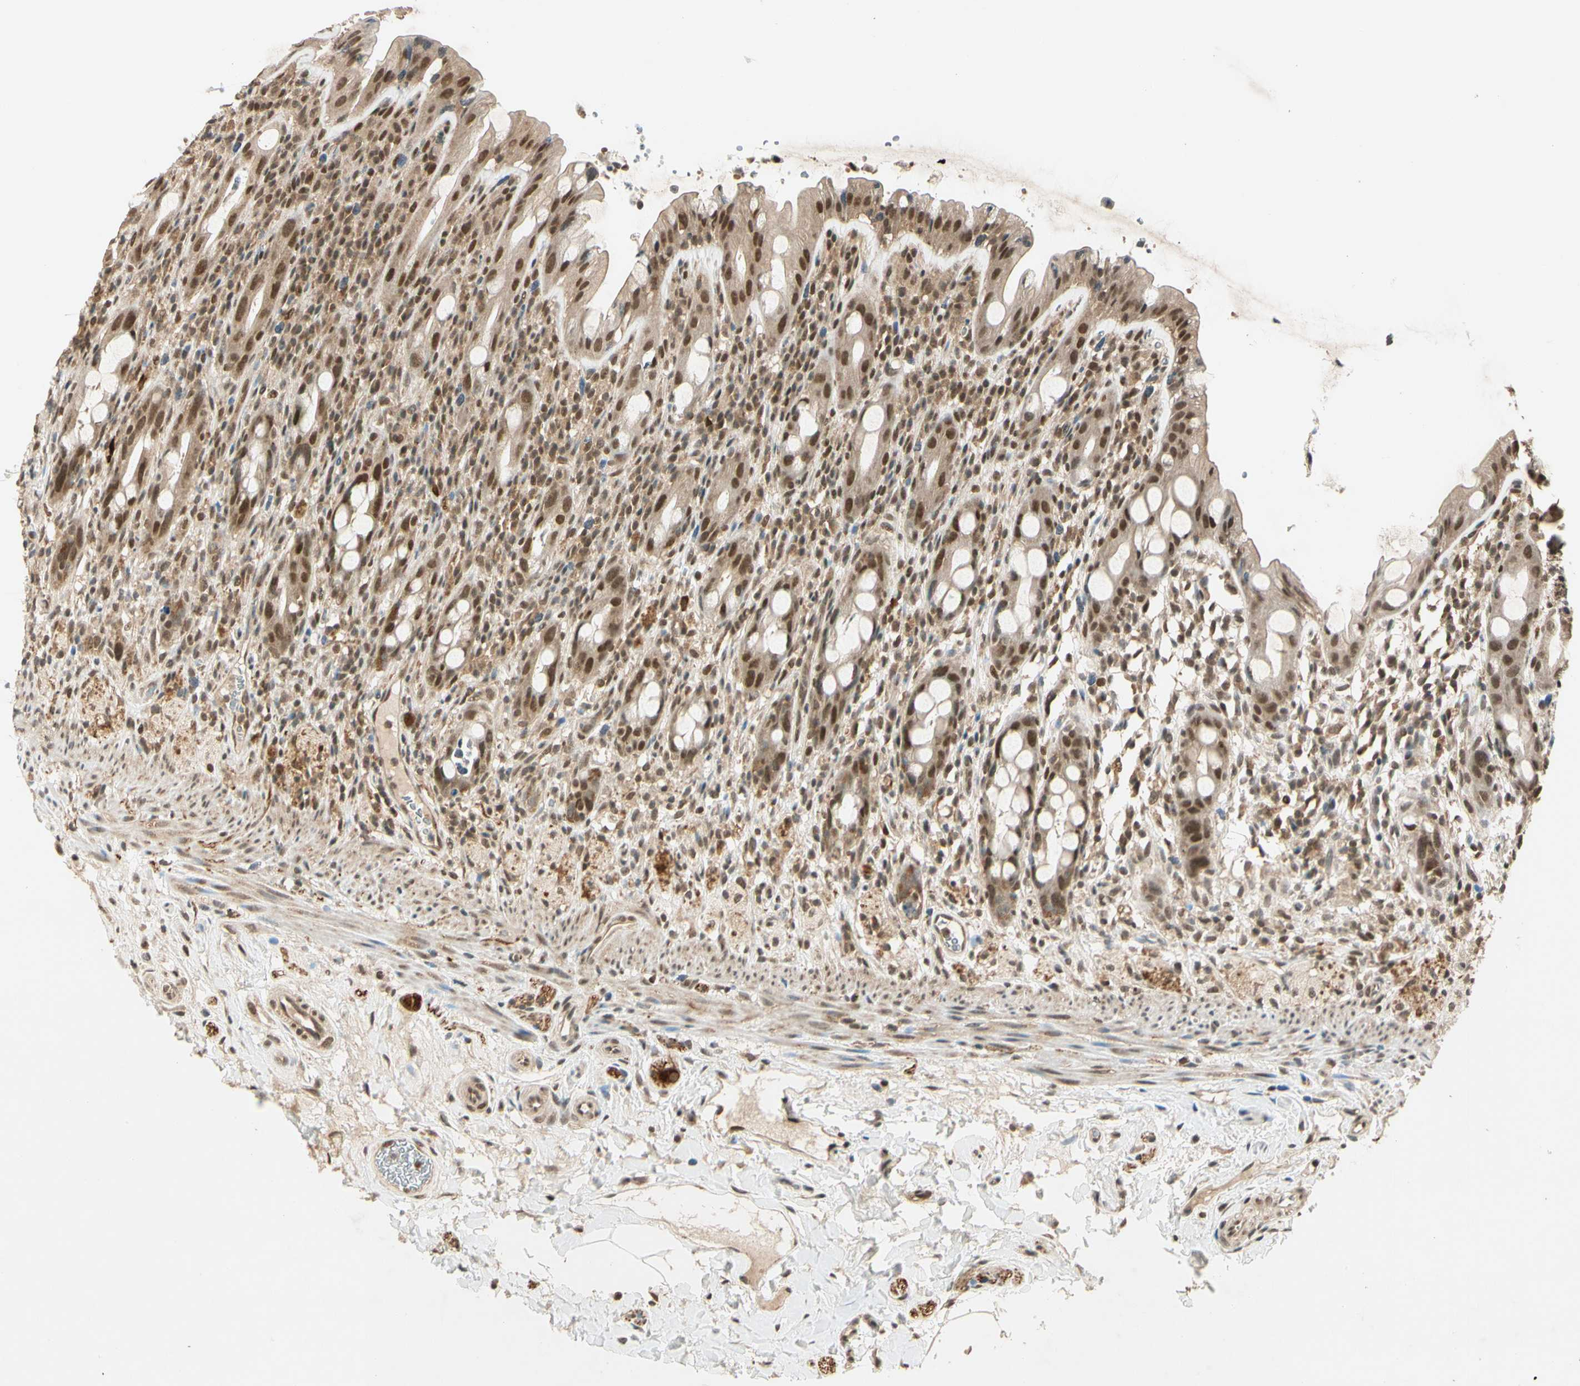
{"staining": {"intensity": "moderate", "quantity": ">75%", "location": "cytoplasmic/membranous,nuclear"}, "tissue": "rectum", "cell_type": "Glandular cells", "image_type": "normal", "snomed": [{"axis": "morphology", "description": "Normal tissue, NOS"}, {"axis": "topography", "description": "Rectum"}], "caption": "Glandular cells exhibit moderate cytoplasmic/membranous,nuclear staining in about >75% of cells in normal rectum.", "gene": "ZSCAN12", "patient": {"sex": "male", "age": 44}}